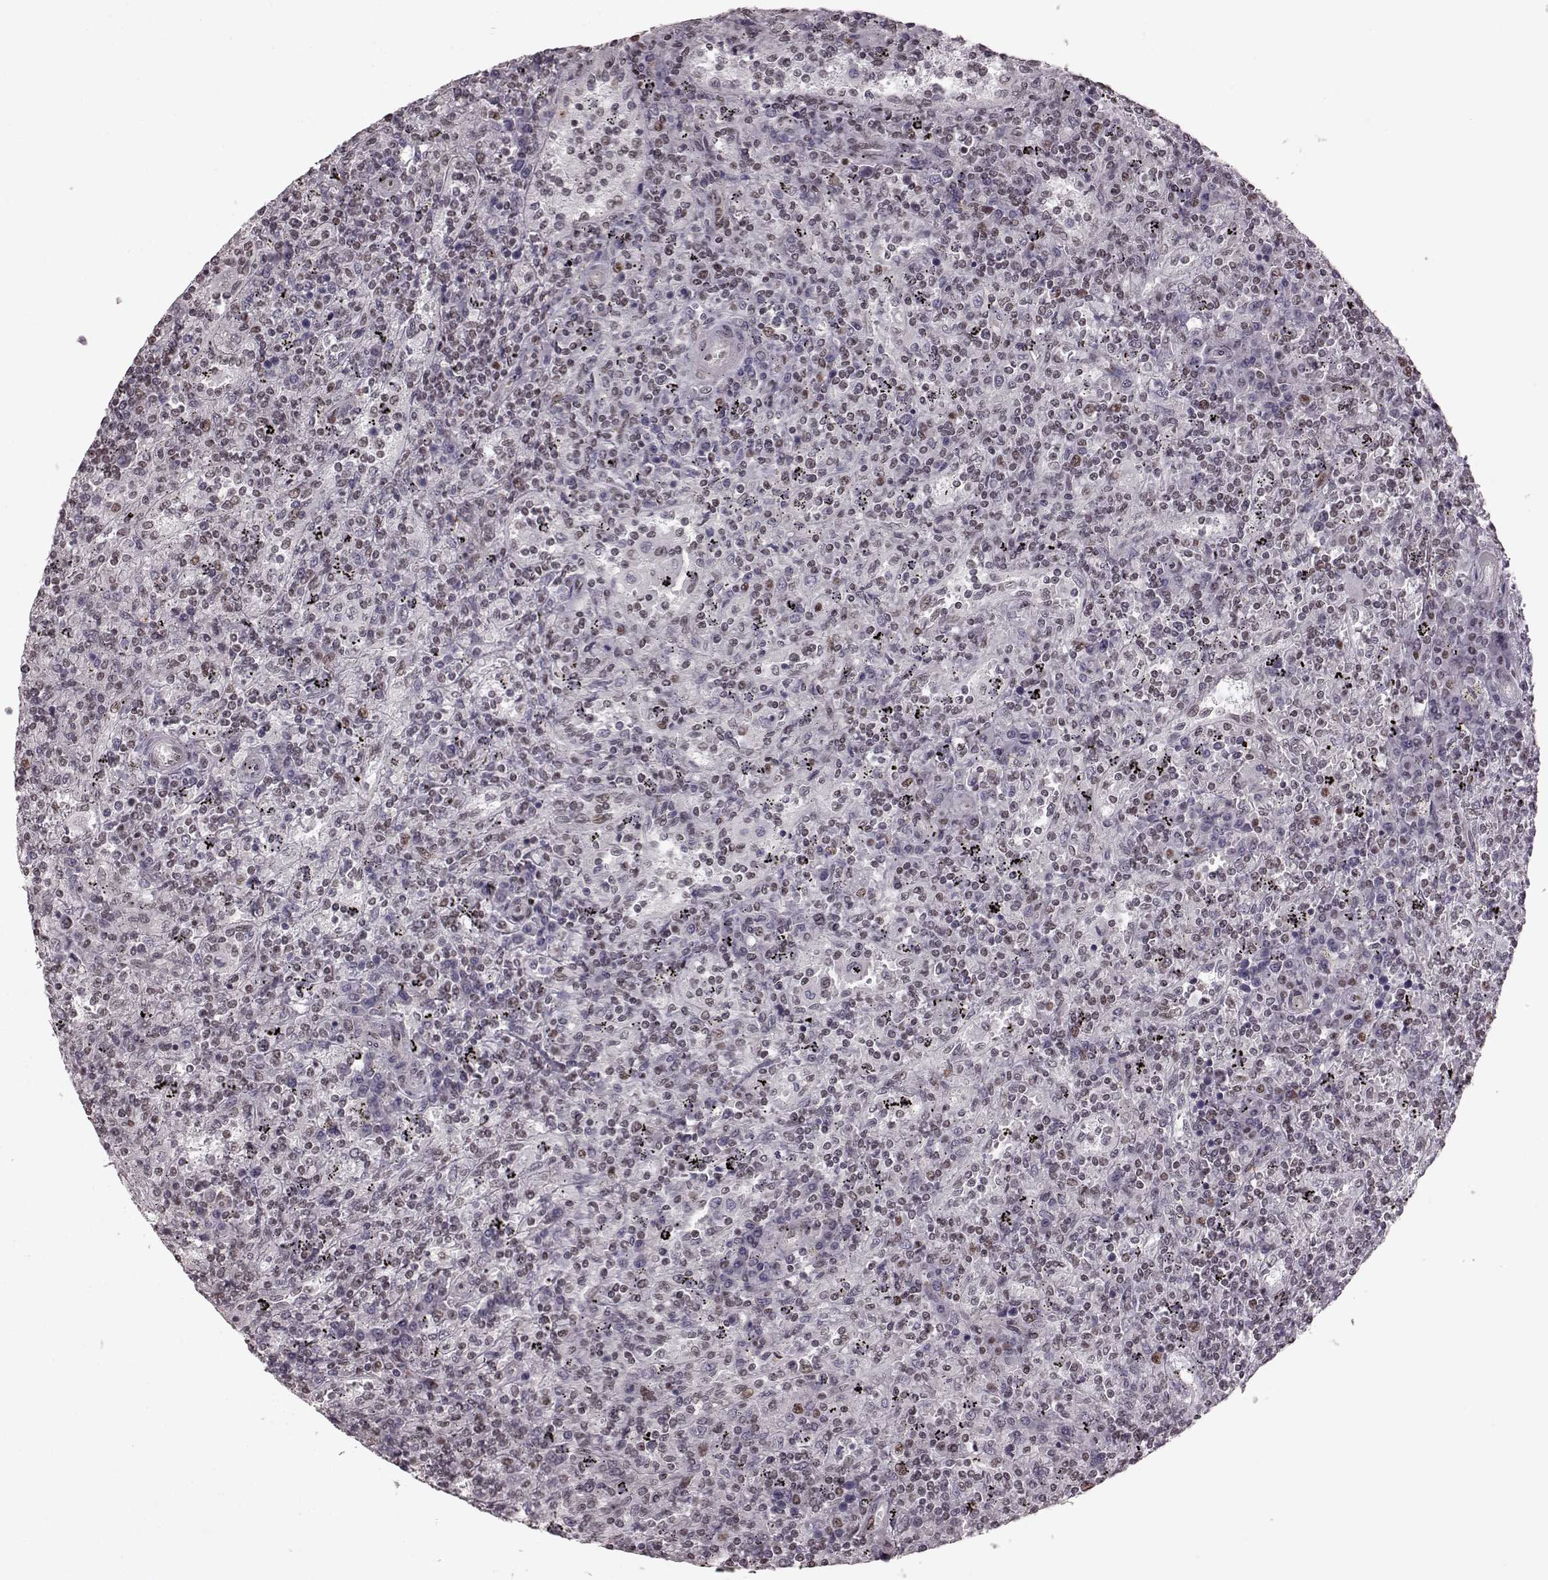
{"staining": {"intensity": "negative", "quantity": "none", "location": "none"}, "tissue": "lymphoma", "cell_type": "Tumor cells", "image_type": "cancer", "snomed": [{"axis": "morphology", "description": "Malignant lymphoma, non-Hodgkin's type, Low grade"}, {"axis": "topography", "description": "Spleen"}], "caption": "Tumor cells are negative for brown protein staining in low-grade malignant lymphoma, non-Hodgkin's type. The staining was performed using DAB to visualize the protein expression in brown, while the nuclei were stained in blue with hematoxylin (Magnification: 20x).", "gene": "NR2C1", "patient": {"sex": "male", "age": 62}}